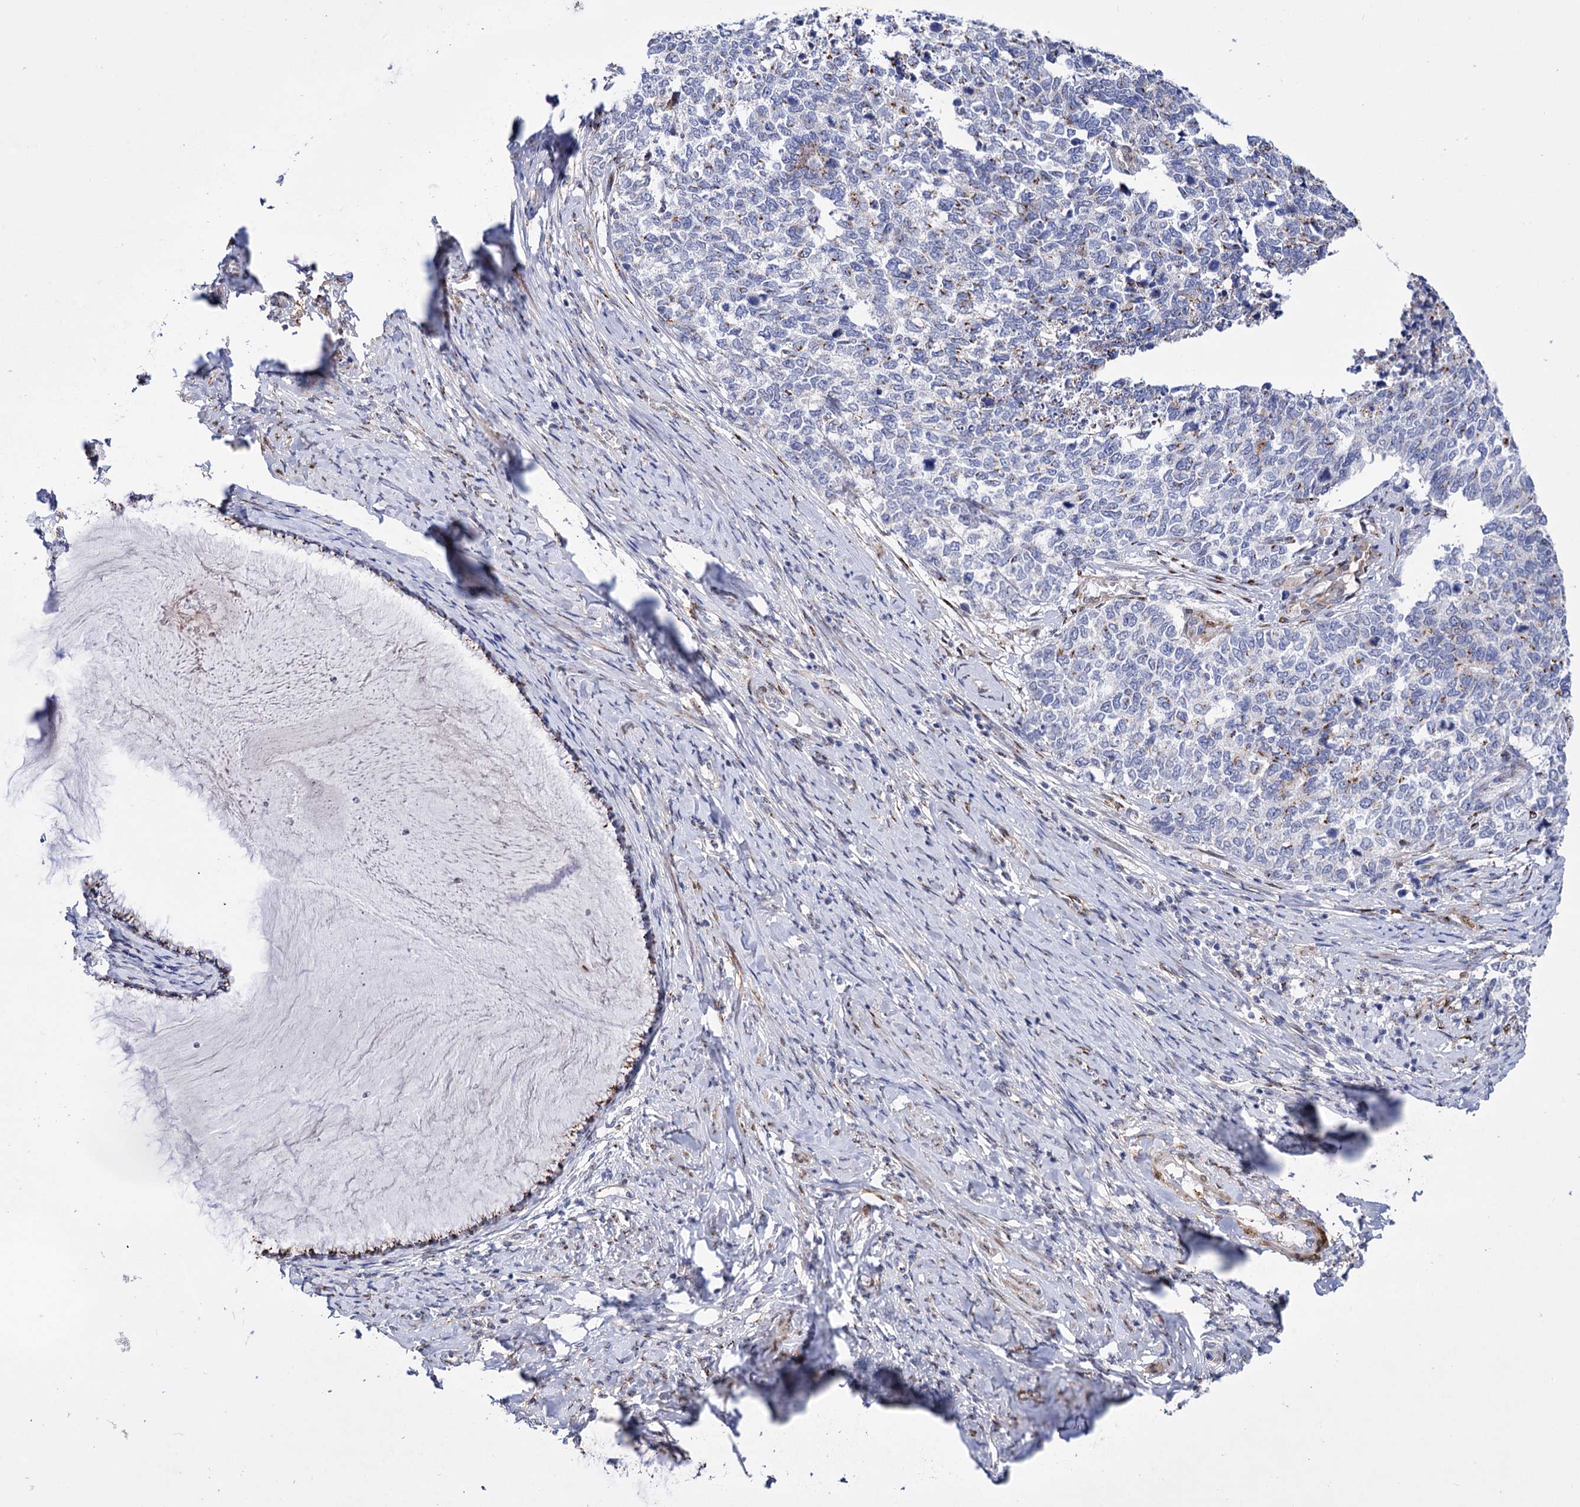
{"staining": {"intensity": "moderate", "quantity": "<25%", "location": "cytoplasmic/membranous"}, "tissue": "cervical cancer", "cell_type": "Tumor cells", "image_type": "cancer", "snomed": [{"axis": "morphology", "description": "Squamous cell carcinoma, NOS"}, {"axis": "topography", "description": "Cervix"}], "caption": "Cervical squamous cell carcinoma stained with a protein marker displays moderate staining in tumor cells.", "gene": "C11orf96", "patient": {"sex": "female", "age": 63}}